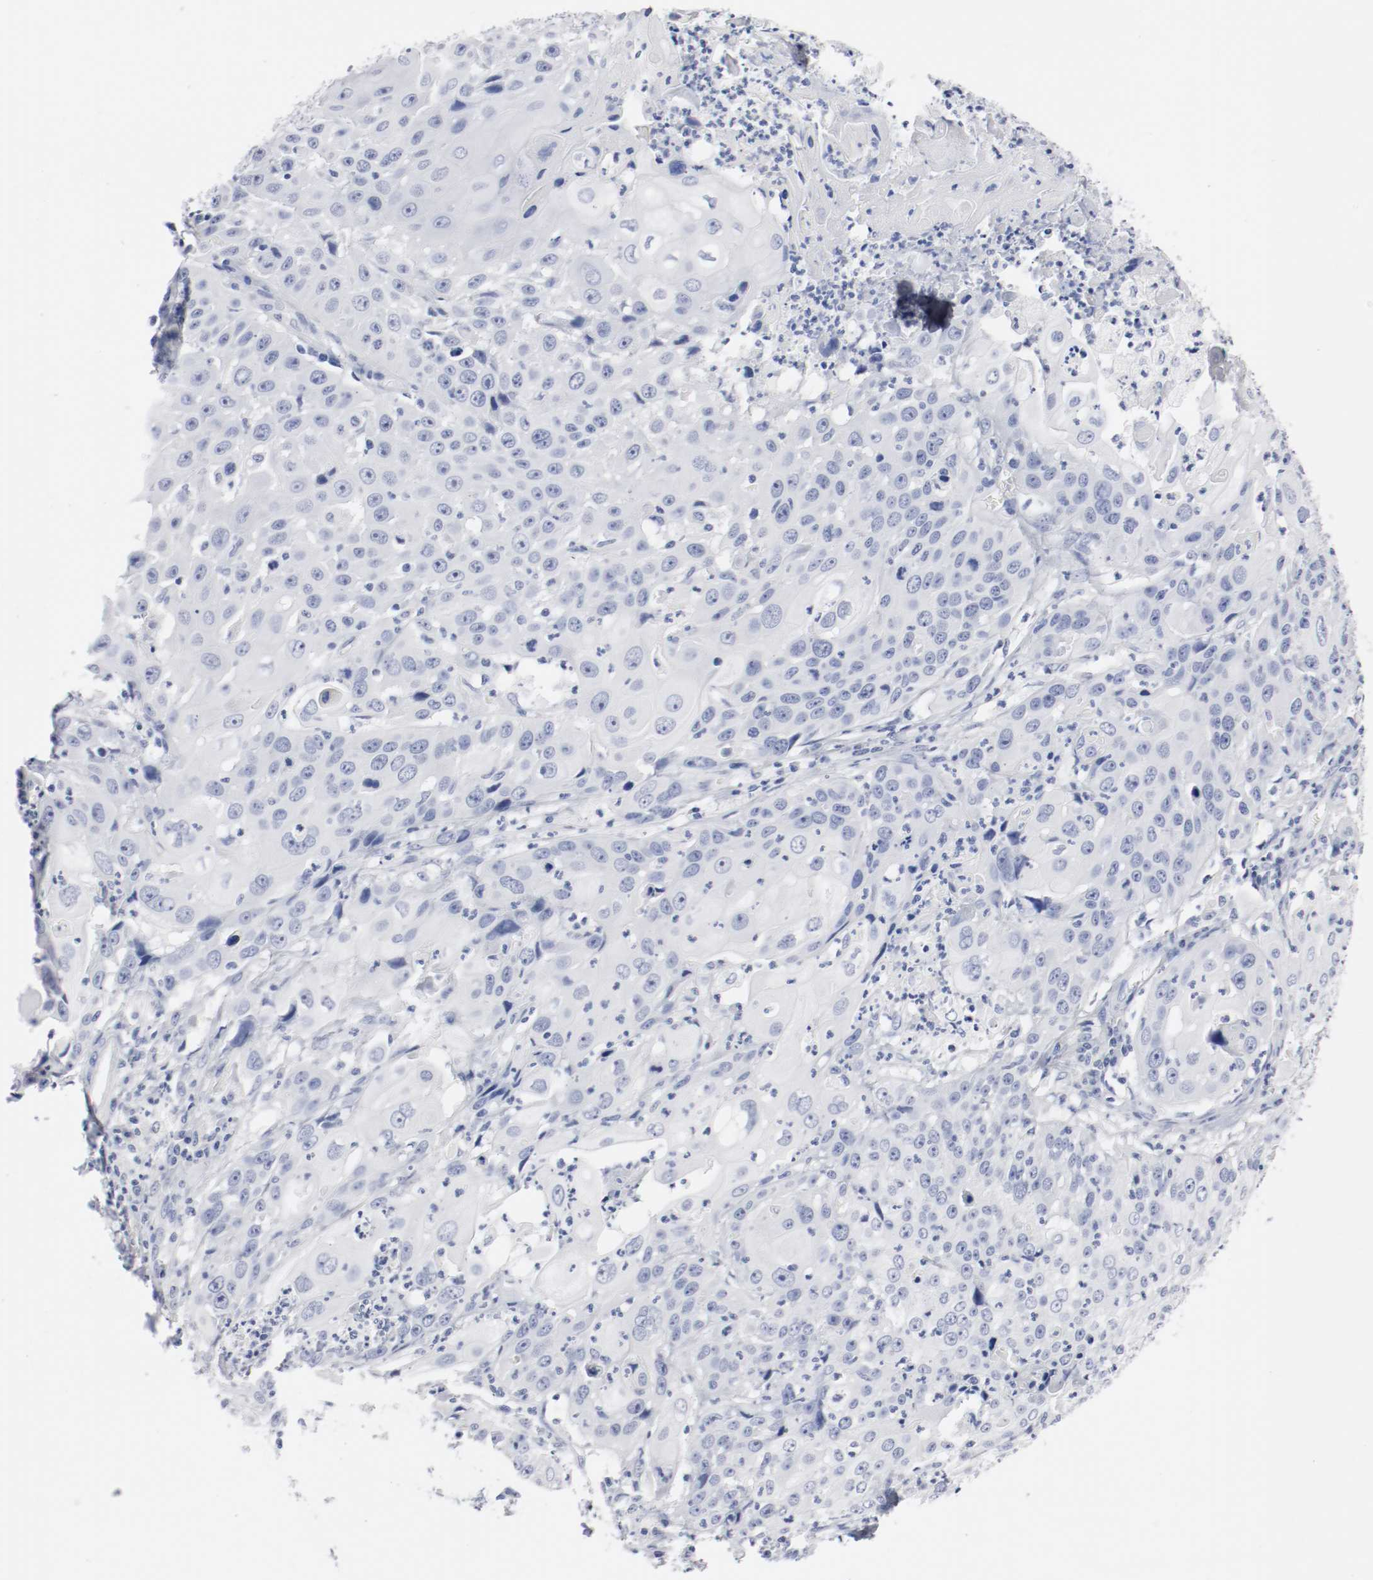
{"staining": {"intensity": "negative", "quantity": "none", "location": "none"}, "tissue": "cervical cancer", "cell_type": "Tumor cells", "image_type": "cancer", "snomed": [{"axis": "morphology", "description": "Squamous cell carcinoma, NOS"}, {"axis": "topography", "description": "Cervix"}], "caption": "A high-resolution image shows immunohistochemistry (IHC) staining of cervical squamous cell carcinoma, which reveals no significant positivity in tumor cells.", "gene": "GAD1", "patient": {"sex": "female", "age": 39}}